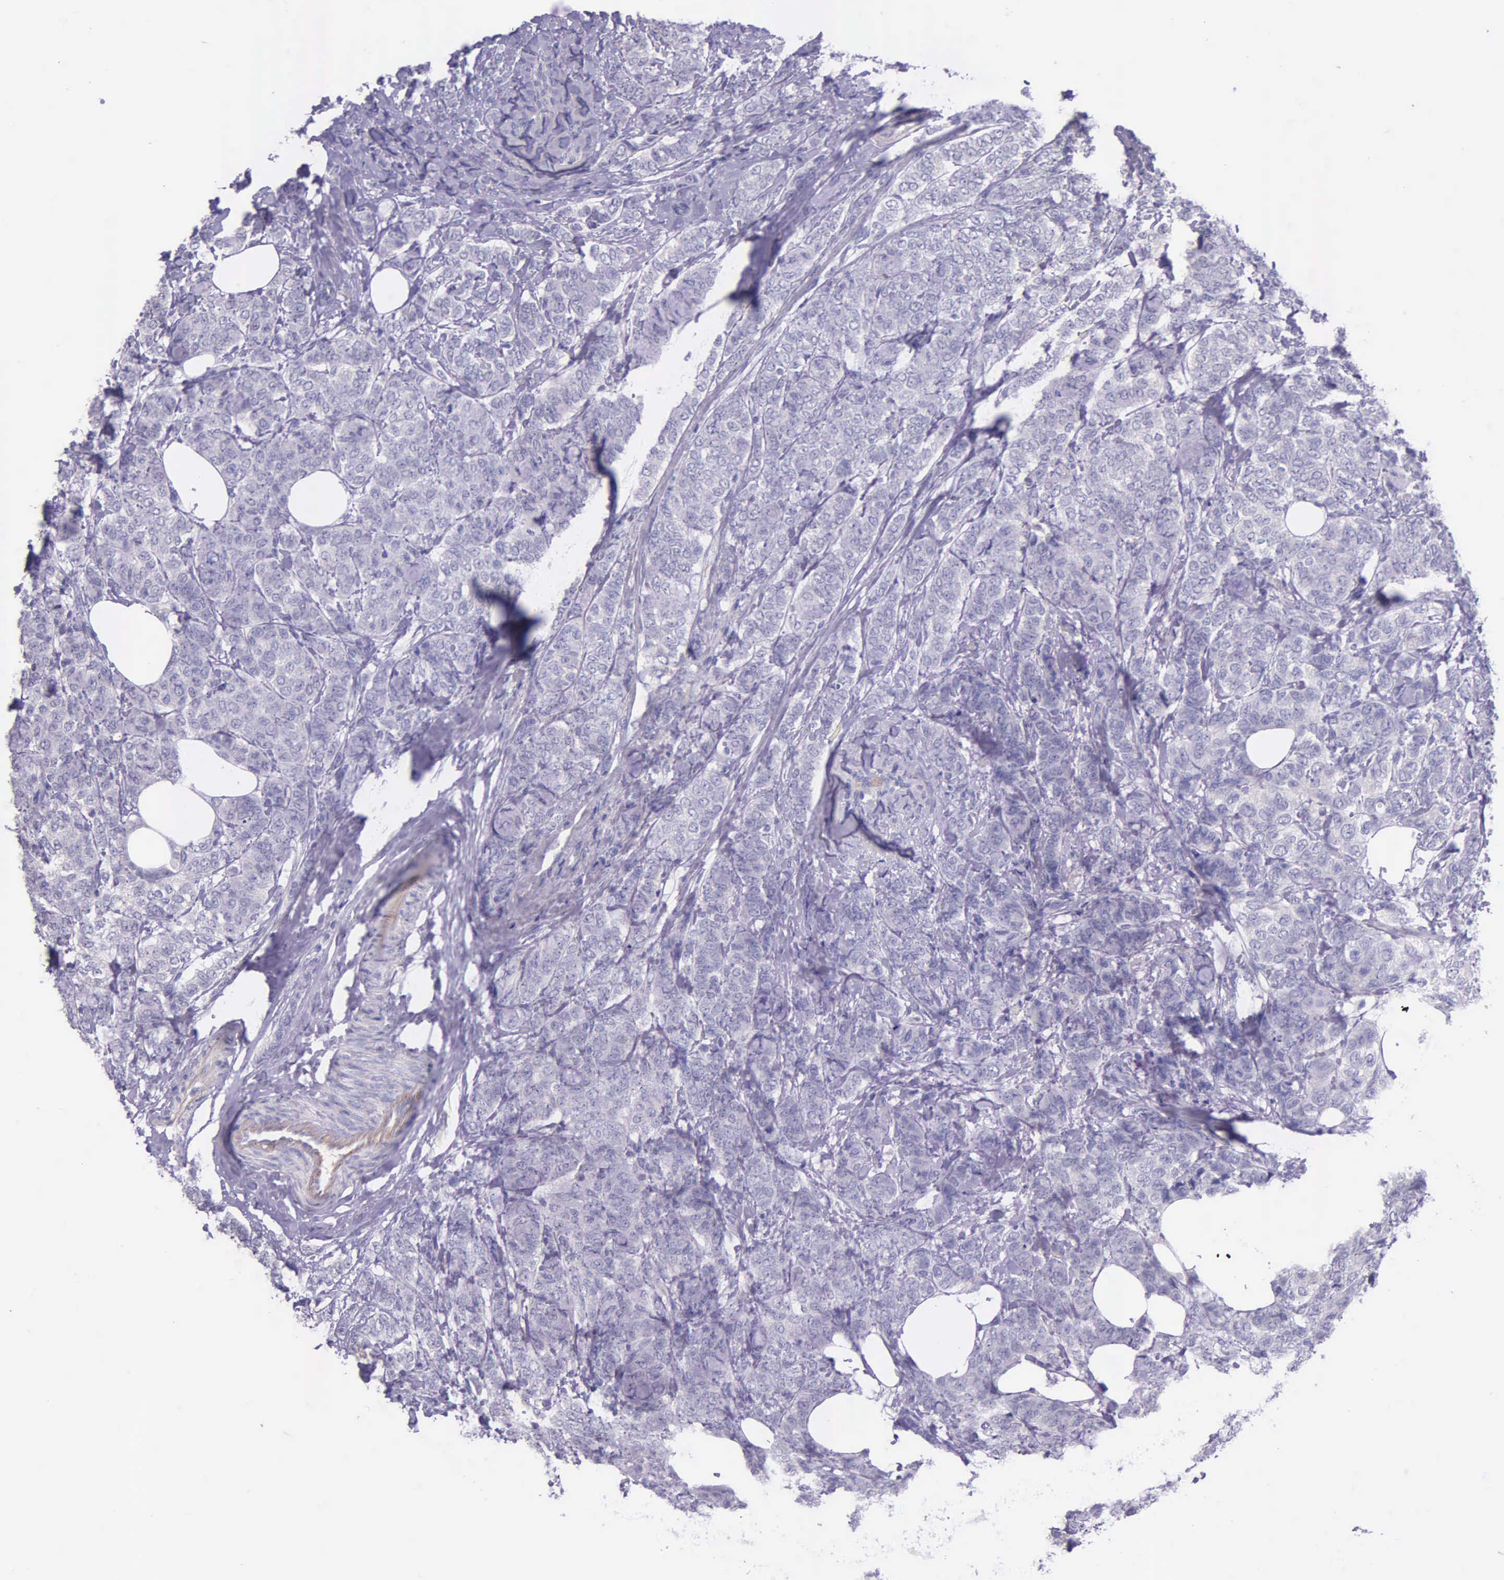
{"staining": {"intensity": "negative", "quantity": "none", "location": "none"}, "tissue": "breast cancer", "cell_type": "Tumor cells", "image_type": "cancer", "snomed": [{"axis": "morphology", "description": "Lobular carcinoma"}, {"axis": "topography", "description": "Breast"}], "caption": "IHC image of neoplastic tissue: human breast lobular carcinoma stained with DAB (3,3'-diaminobenzidine) demonstrates no significant protein positivity in tumor cells. (DAB (3,3'-diaminobenzidine) IHC, high magnification).", "gene": "THSD7A", "patient": {"sex": "female", "age": 60}}